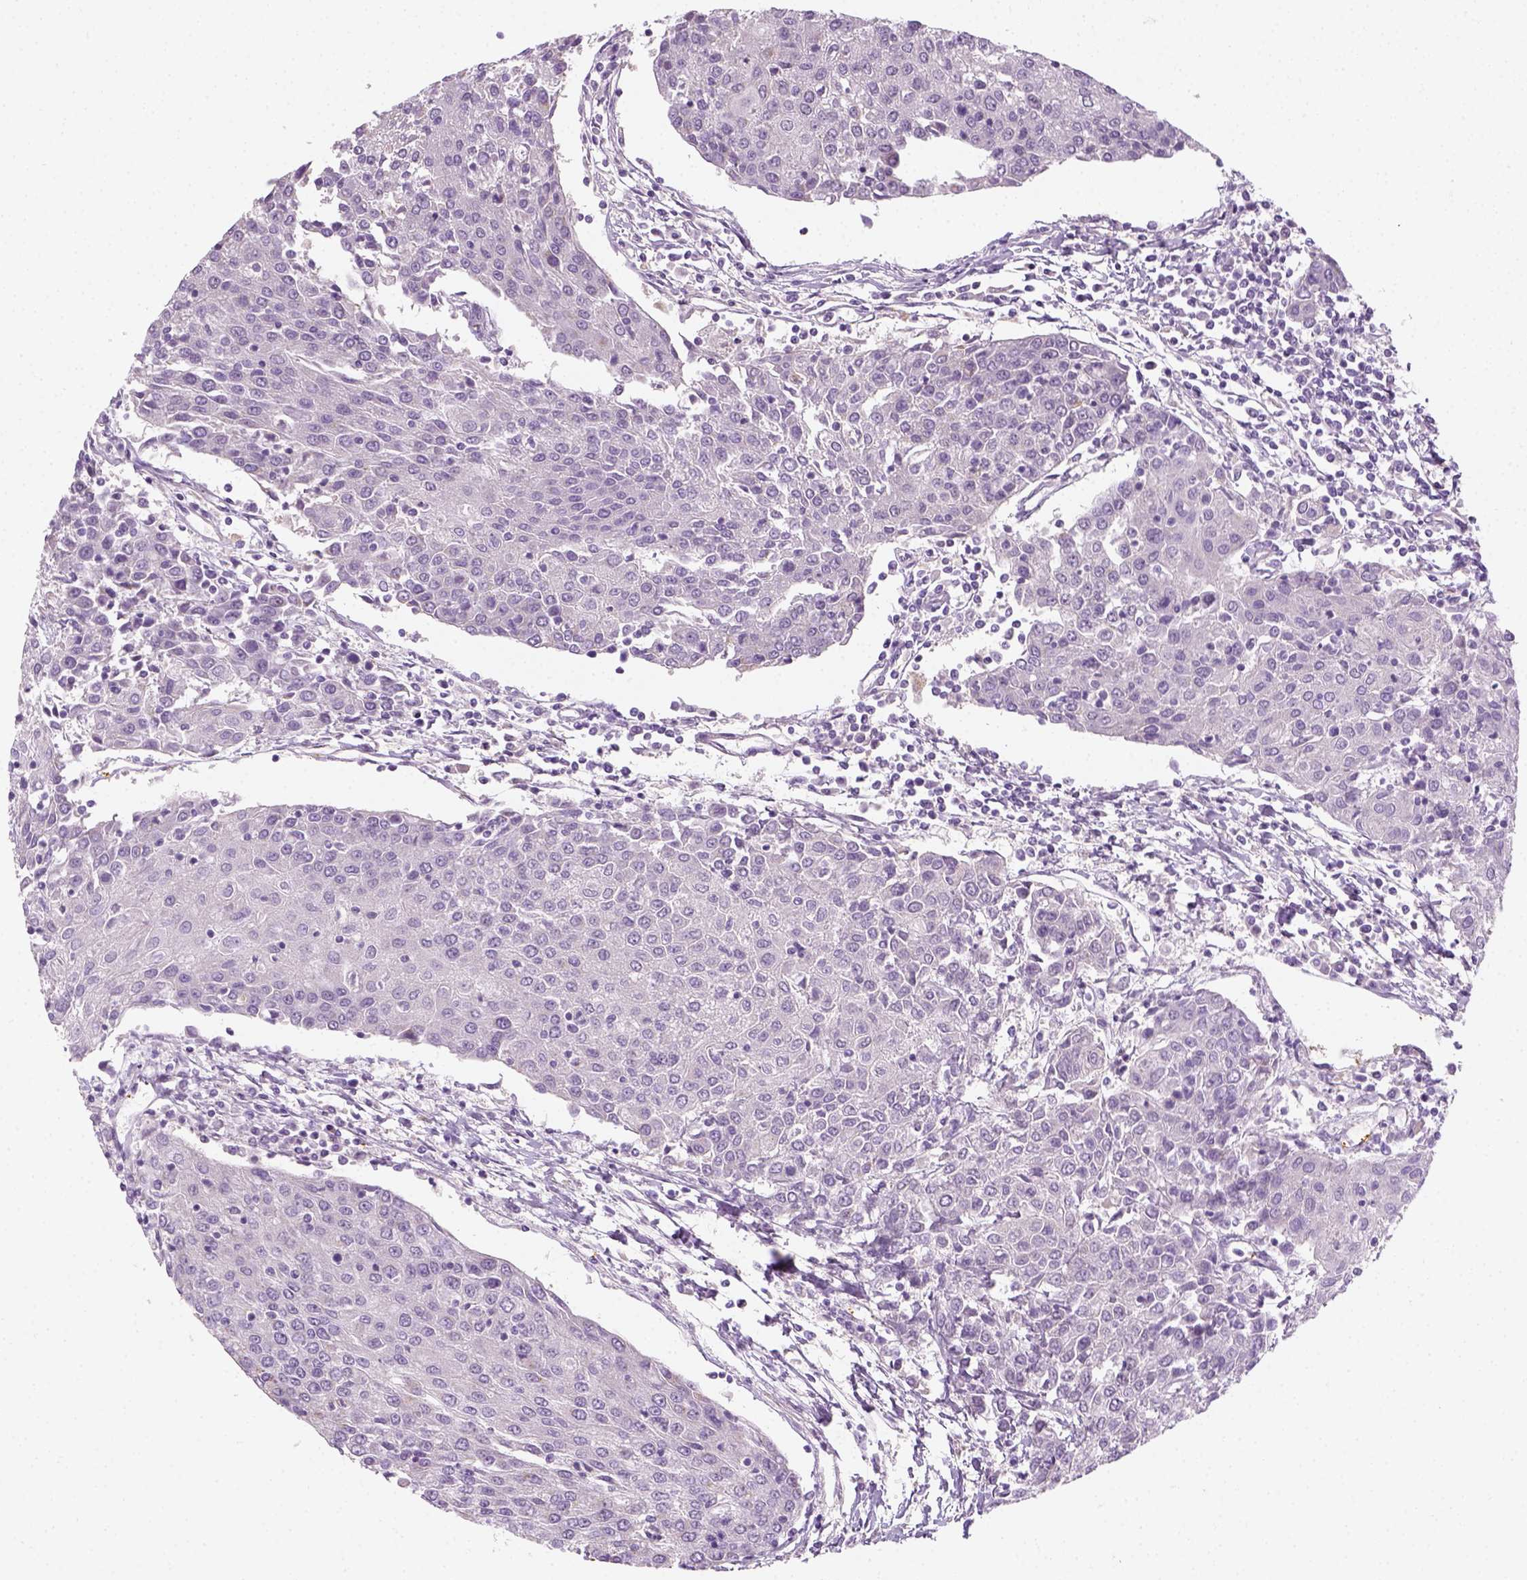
{"staining": {"intensity": "negative", "quantity": "none", "location": "none"}, "tissue": "urothelial cancer", "cell_type": "Tumor cells", "image_type": "cancer", "snomed": [{"axis": "morphology", "description": "Urothelial carcinoma, High grade"}, {"axis": "topography", "description": "Urinary bladder"}], "caption": "Tumor cells show no significant protein expression in urothelial cancer. (Brightfield microscopy of DAB immunohistochemistry (IHC) at high magnification).", "gene": "FAM163B", "patient": {"sex": "female", "age": 85}}